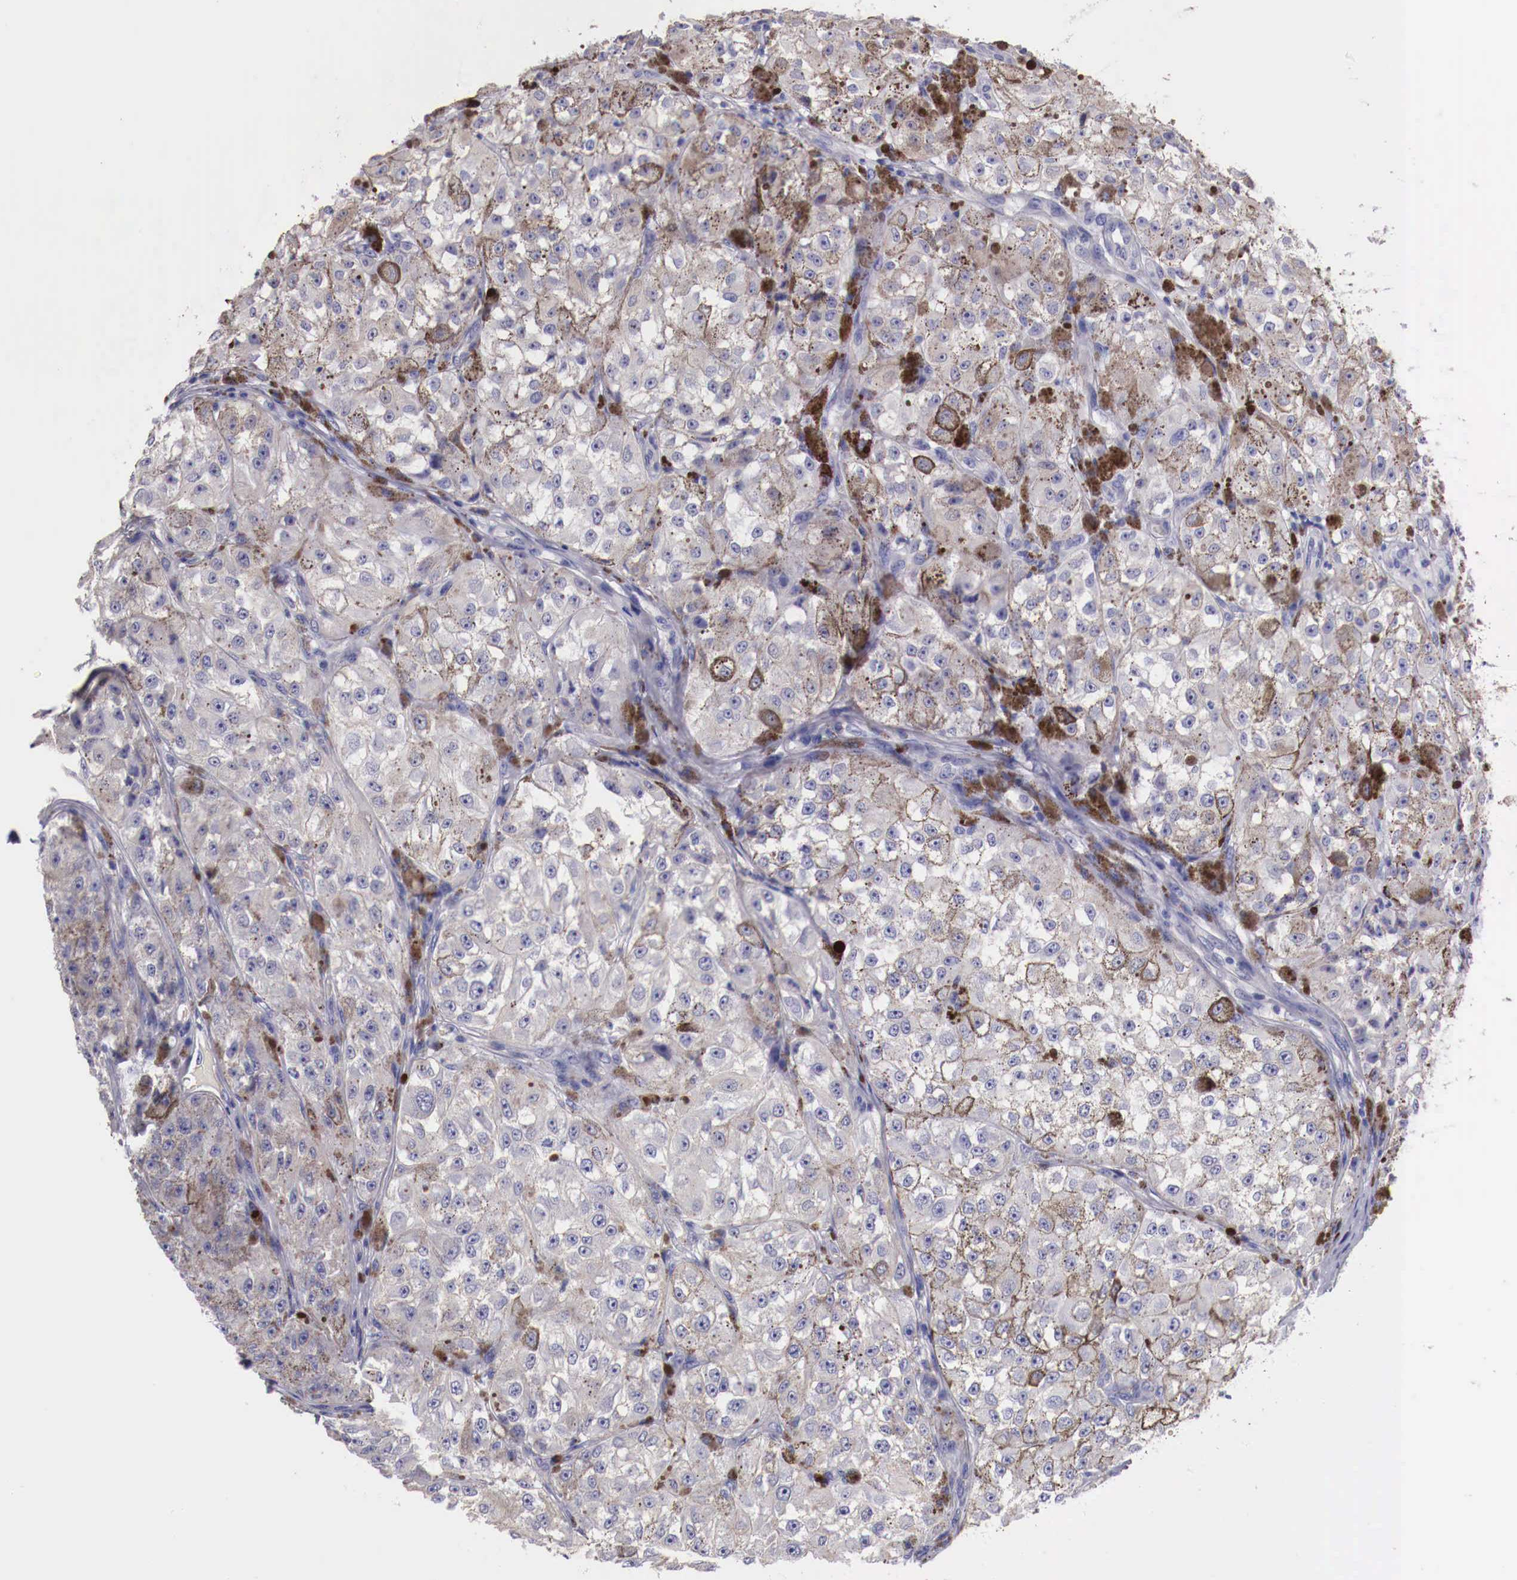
{"staining": {"intensity": "moderate", "quantity": "25%-75%", "location": "cytoplasmic/membranous"}, "tissue": "melanoma", "cell_type": "Tumor cells", "image_type": "cancer", "snomed": [{"axis": "morphology", "description": "Malignant melanoma, NOS"}, {"axis": "topography", "description": "Skin"}], "caption": "About 25%-75% of tumor cells in human malignant melanoma demonstrate moderate cytoplasmic/membranous protein positivity as visualized by brown immunohistochemical staining.", "gene": "PITPNA", "patient": {"sex": "male", "age": 67}}